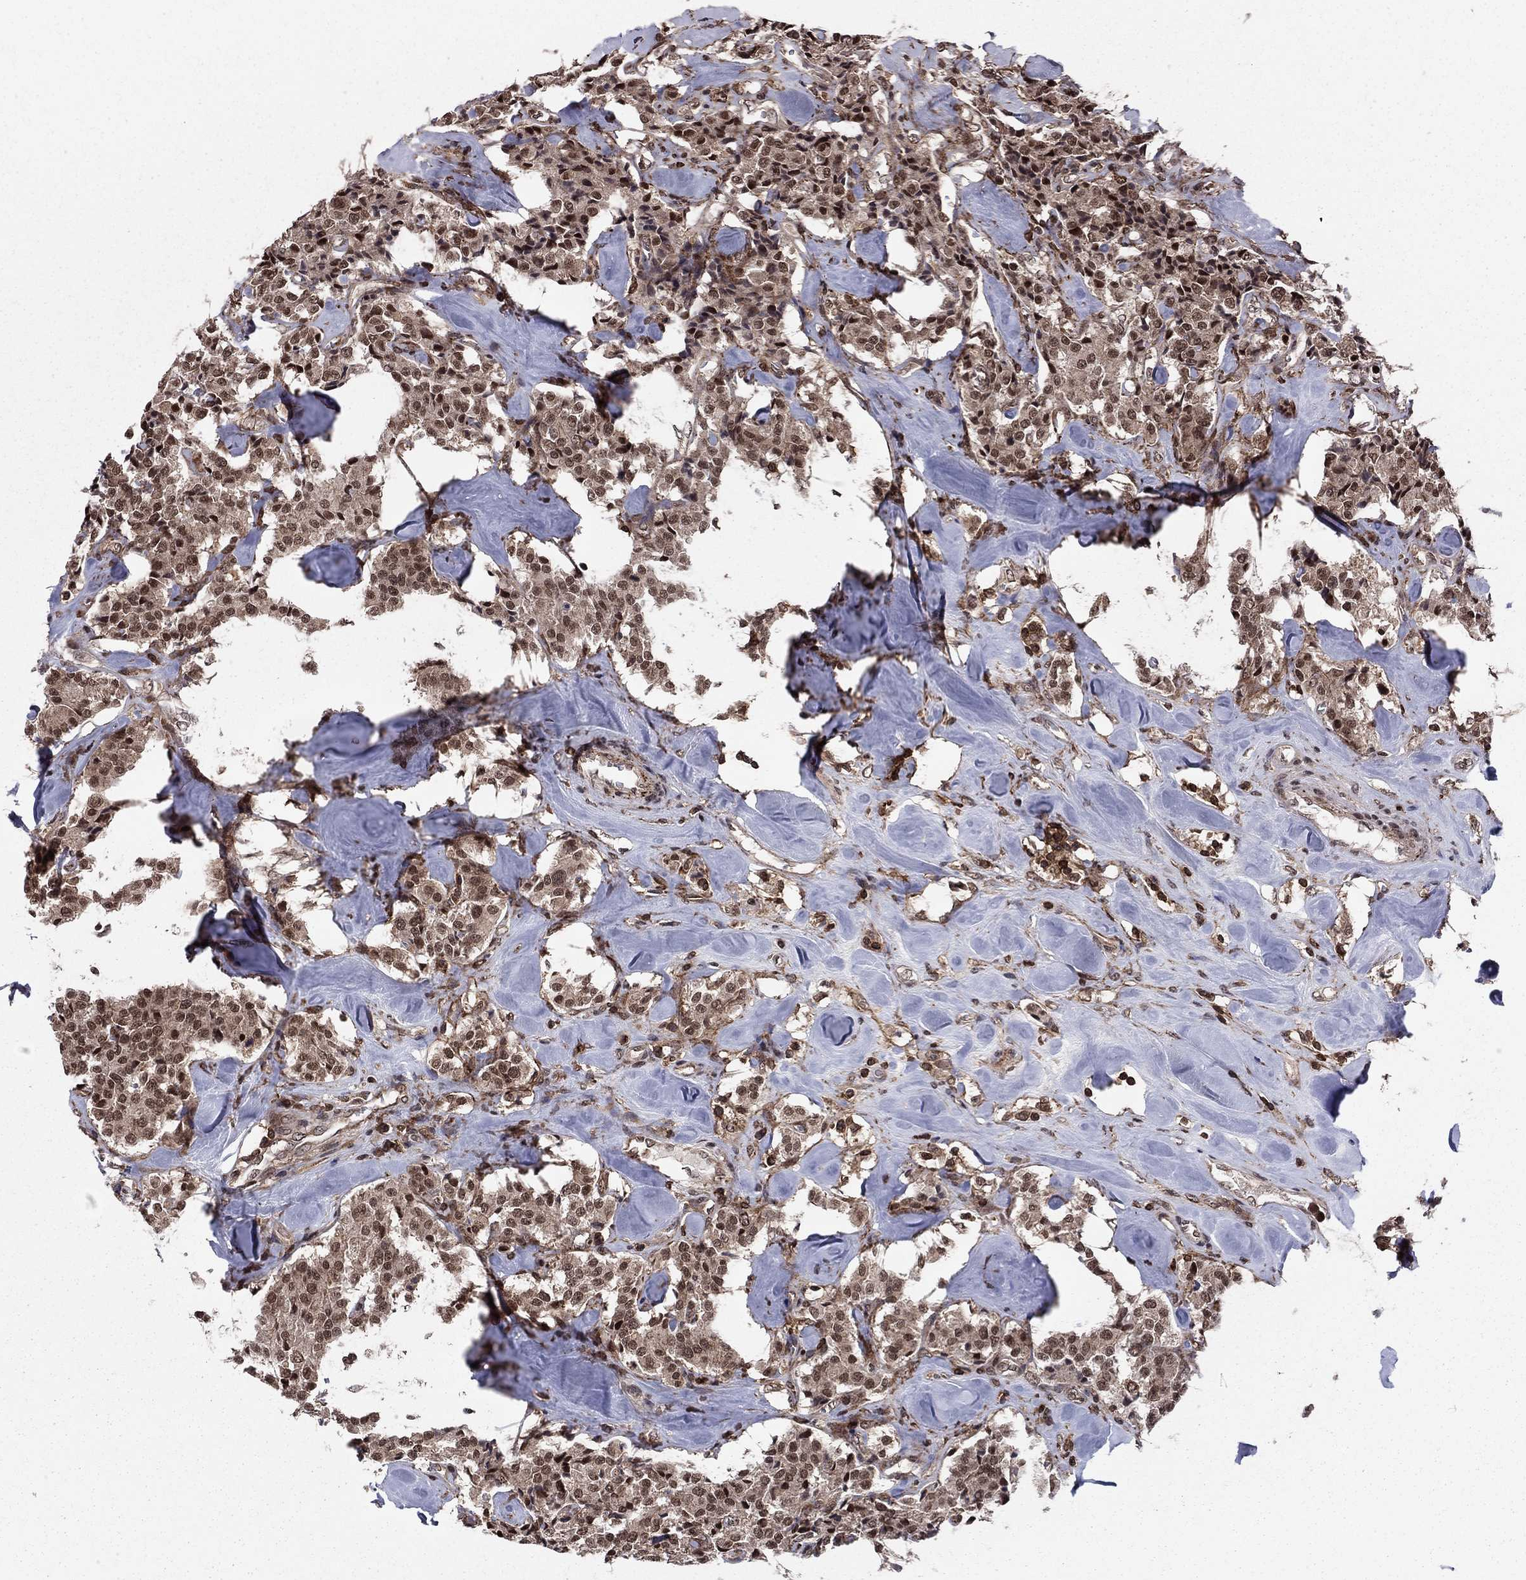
{"staining": {"intensity": "moderate", "quantity": "25%-75%", "location": "cytoplasmic/membranous,nuclear"}, "tissue": "carcinoid", "cell_type": "Tumor cells", "image_type": "cancer", "snomed": [{"axis": "morphology", "description": "Carcinoid, malignant, NOS"}, {"axis": "topography", "description": "Pancreas"}], "caption": "A brown stain shows moderate cytoplasmic/membranous and nuclear staining of a protein in carcinoid tumor cells.", "gene": "SSX2IP", "patient": {"sex": "male", "age": 41}}